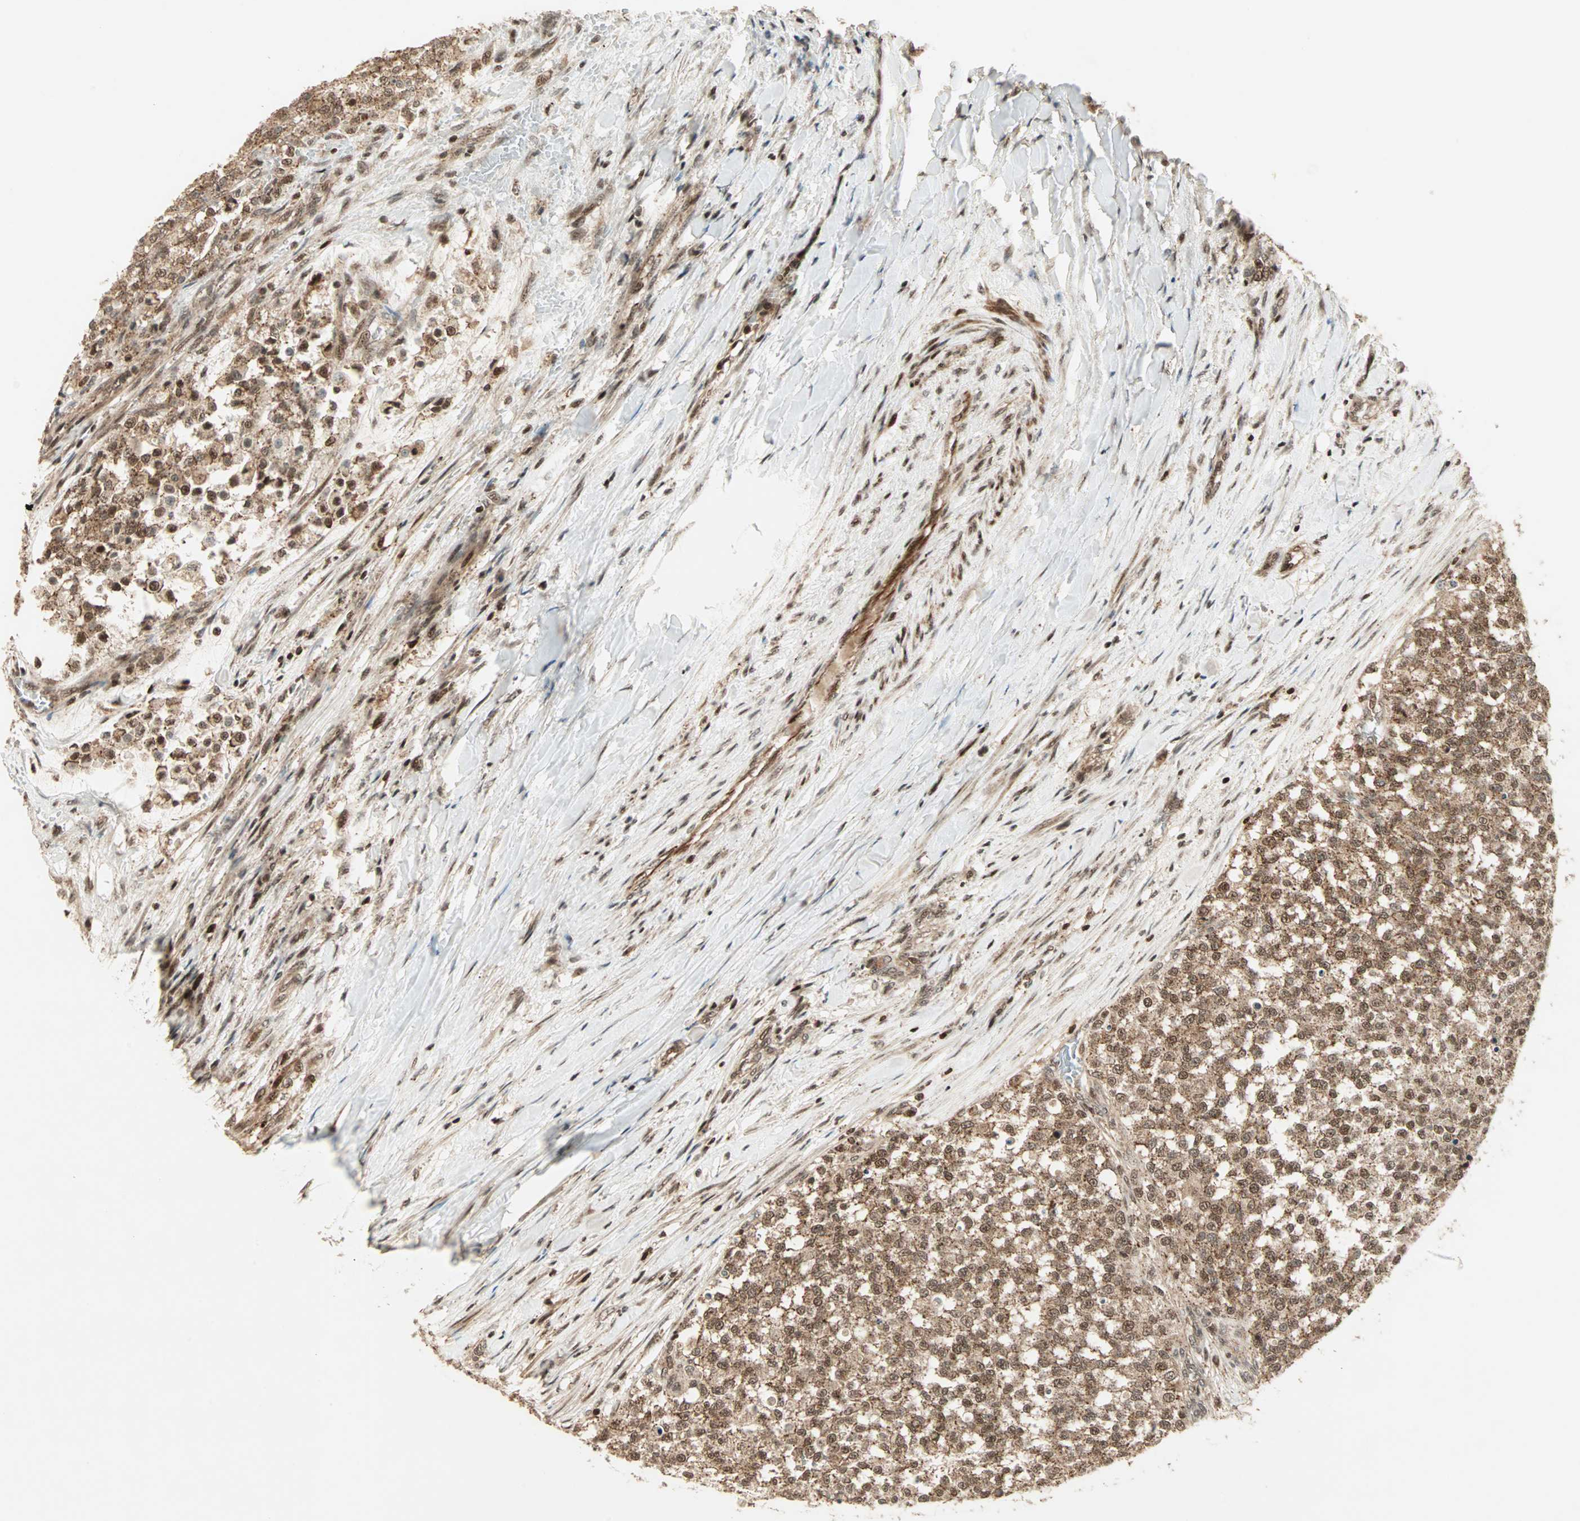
{"staining": {"intensity": "strong", "quantity": ">75%", "location": "cytoplasmic/membranous,nuclear"}, "tissue": "testis cancer", "cell_type": "Tumor cells", "image_type": "cancer", "snomed": [{"axis": "morphology", "description": "Seminoma, NOS"}, {"axis": "topography", "description": "Testis"}], "caption": "Strong cytoplasmic/membranous and nuclear expression for a protein is present in approximately >75% of tumor cells of testis cancer (seminoma) using immunohistochemistry (IHC).", "gene": "ZBED9", "patient": {"sex": "male", "age": 59}}